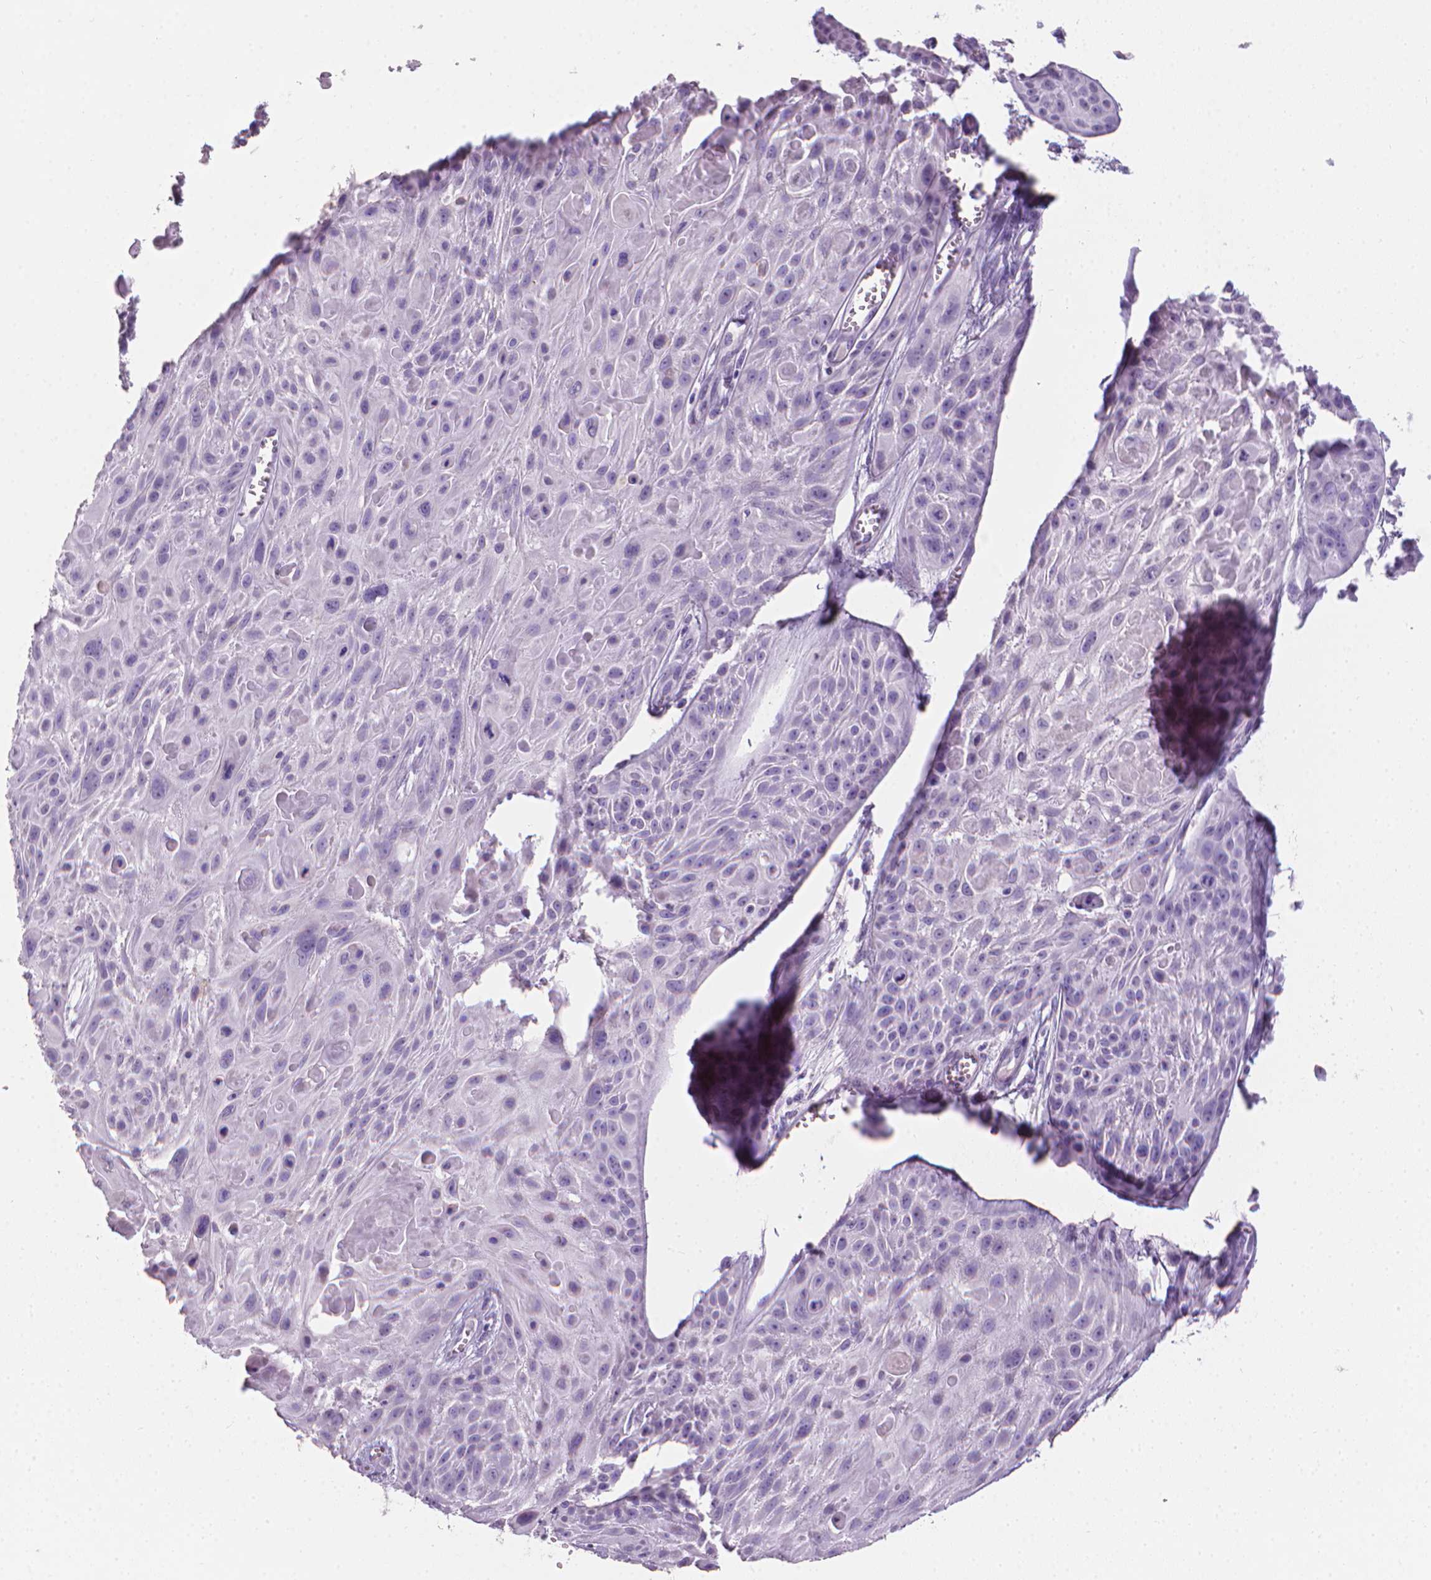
{"staining": {"intensity": "negative", "quantity": "none", "location": "none"}, "tissue": "skin cancer", "cell_type": "Tumor cells", "image_type": "cancer", "snomed": [{"axis": "morphology", "description": "Squamous cell carcinoma, NOS"}, {"axis": "topography", "description": "Skin"}, {"axis": "topography", "description": "Anal"}], "caption": "Immunohistochemistry of human skin squamous cell carcinoma demonstrates no staining in tumor cells. (Brightfield microscopy of DAB IHC at high magnification).", "gene": "XPNPEP2", "patient": {"sex": "female", "age": 75}}